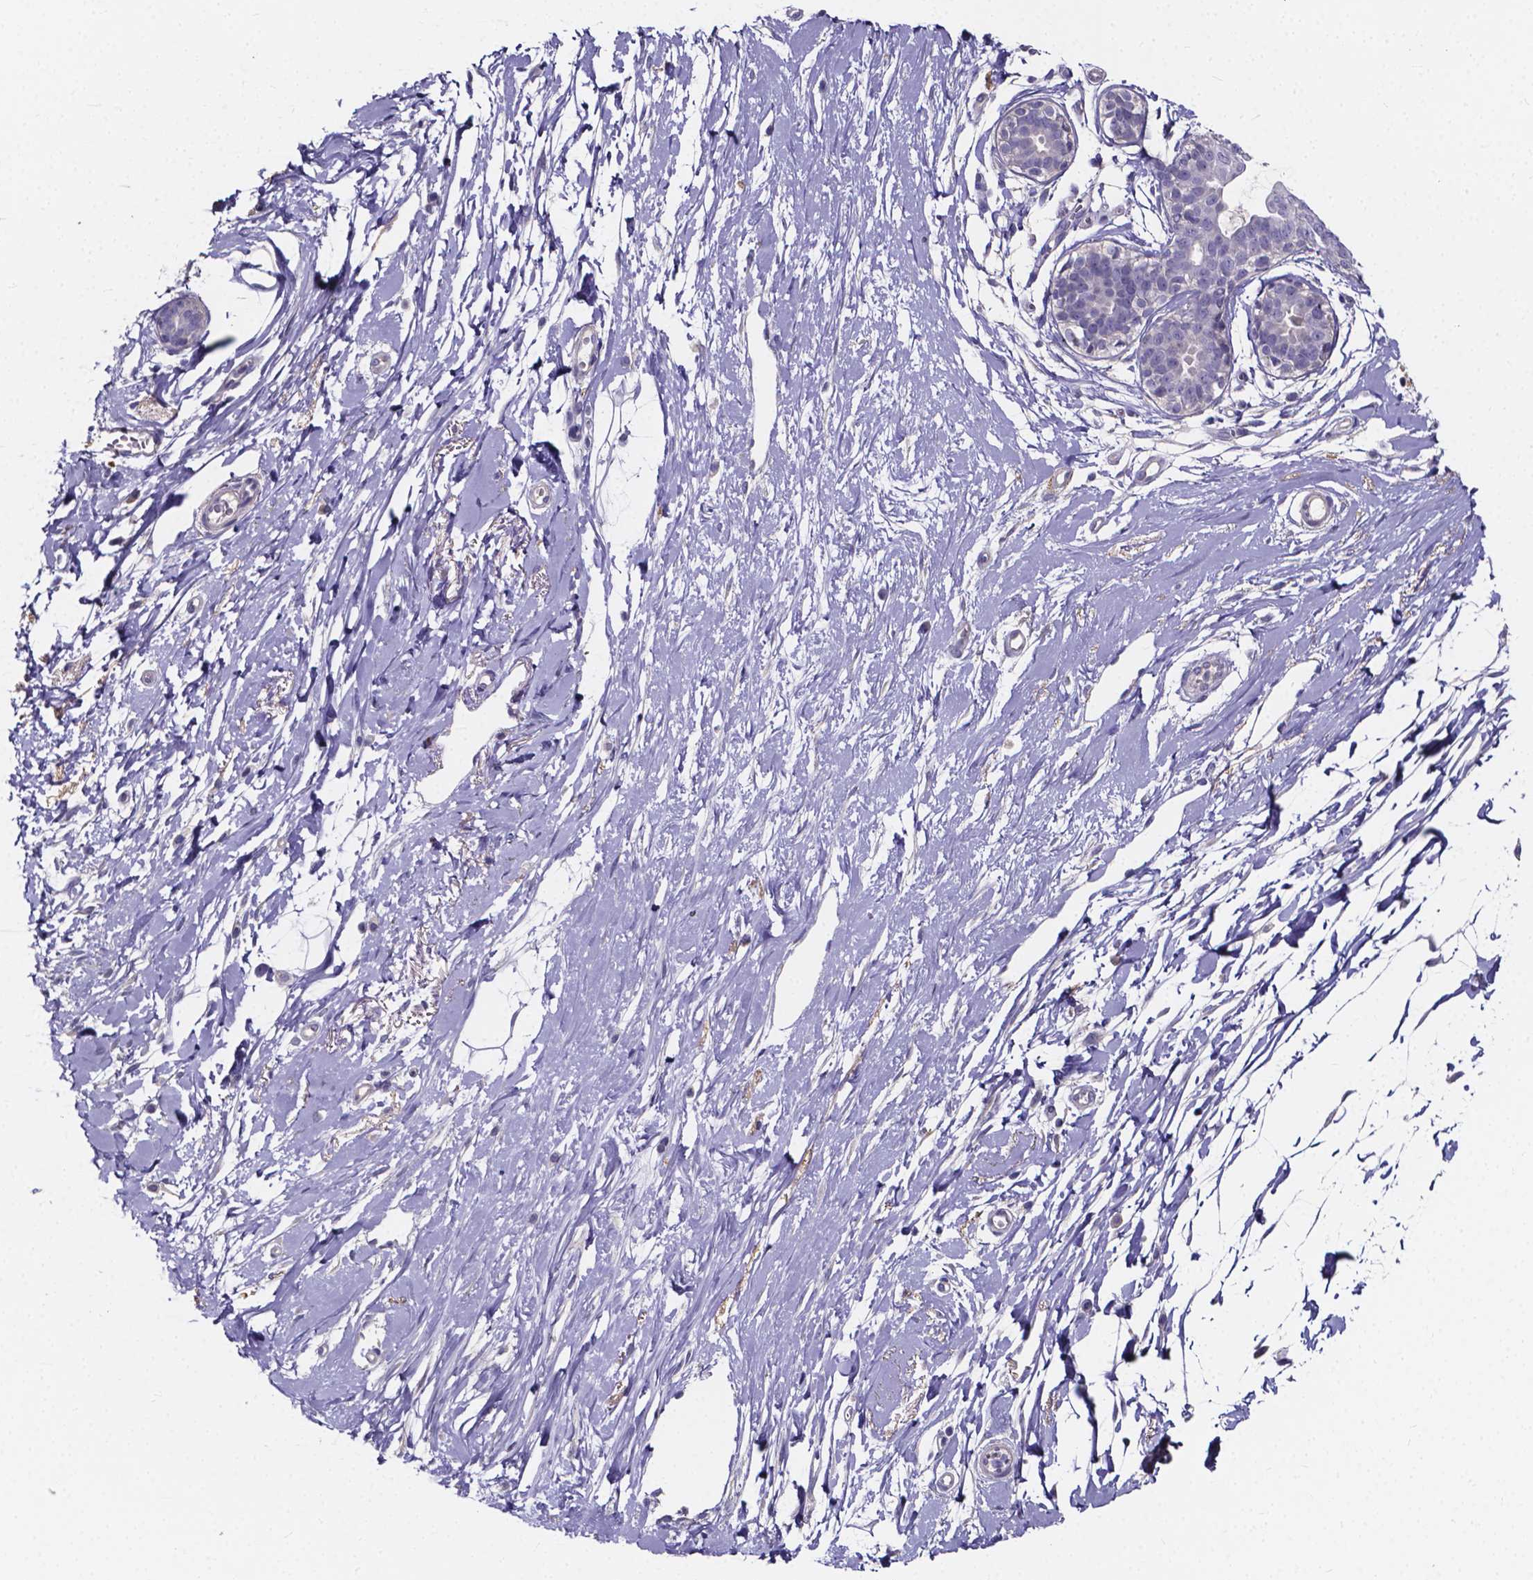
{"staining": {"intensity": "negative", "quantity": "none", "location": "none"}, "tissue": "breast", "cell_type": "Adipocytes", "image_type": "normal", "snomed": [{"axis": "morphology", "description": "Normal tissue, NOS"}, {"axis": "topography", "description": "Breast"}], "caption": "The micrograph shows no staining of adipocytes in unremarkable breast.", "gene": "SPOCD1", "patient": {"sex": "female", "age": 49}}